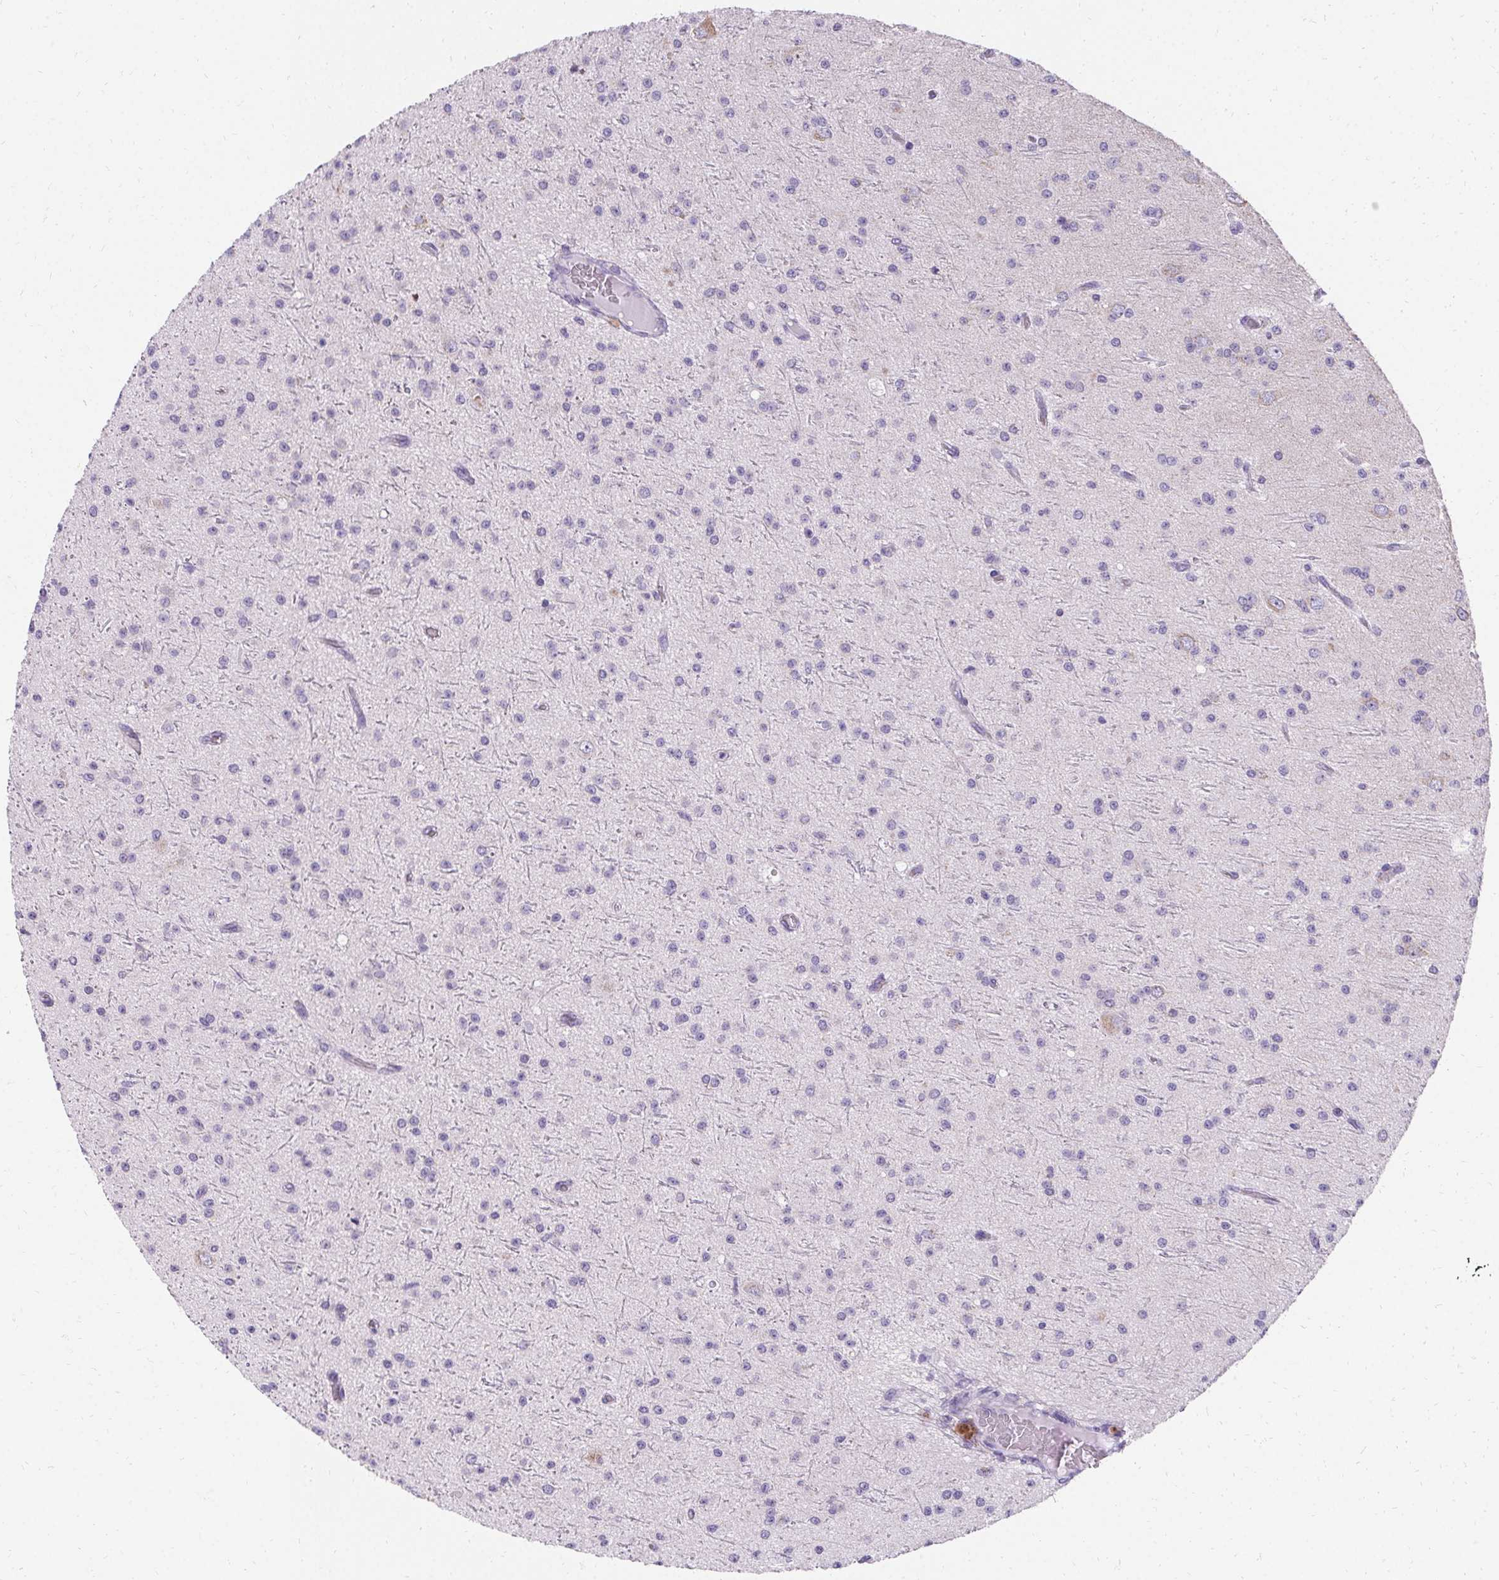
{"staining": {"intensity": "negative", "quantity": "none", "location": "none"}, "tissue": "glioma", "cell_type": "Tumor cells", "image_type": "cancer", "snomed": [{"axis": "morphology", "description": "Glioma, malignant, Low grade"}, {"axis": "topography", "description": "Brain"}], "caption": "Image shows no significant protein expression in tumor cells of malignant glioma (low-grade).", "gene": "ASGR2", "patient": {"sex": "male", "age": 27}}